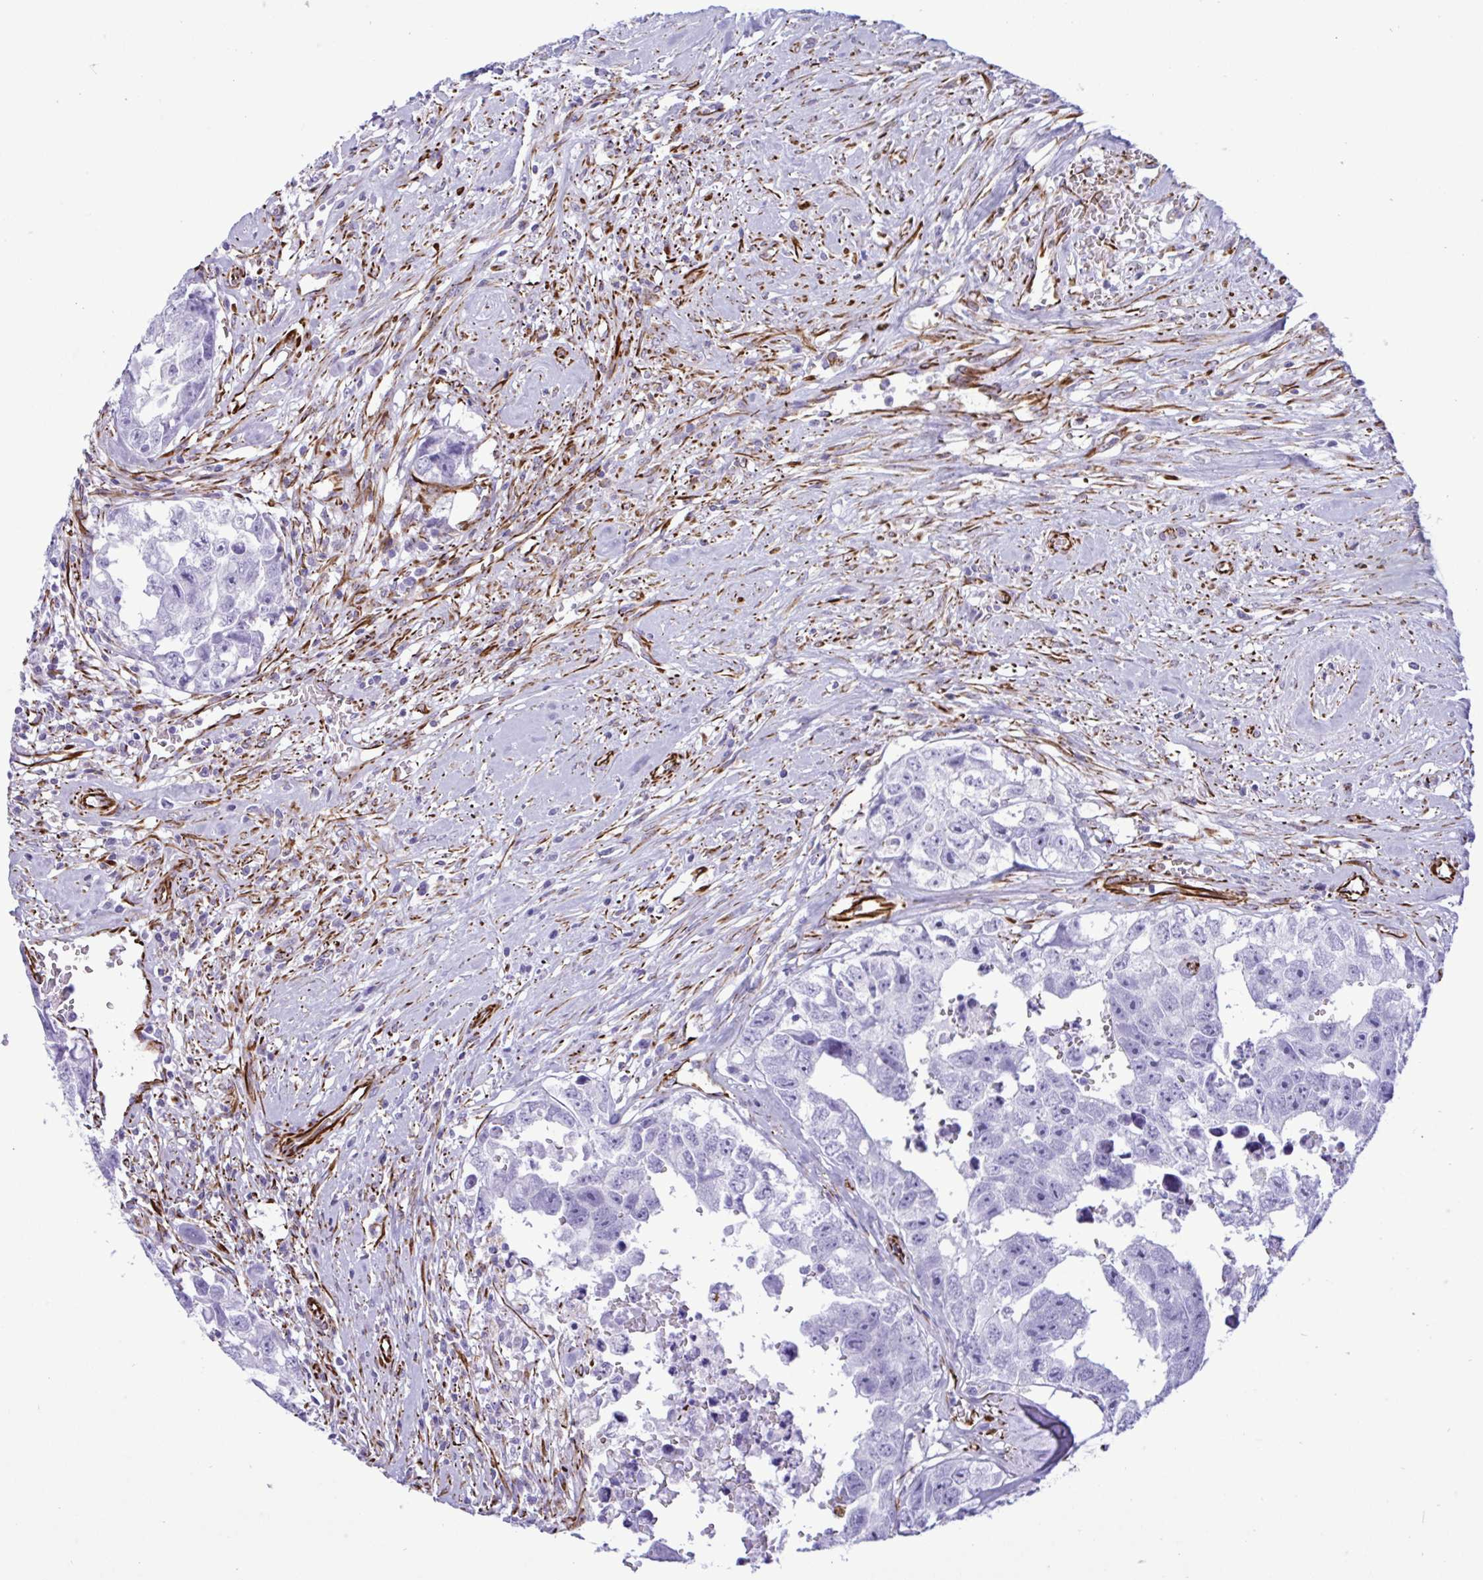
{"staining": {"intensity": "negative", "quantity": "none", "location": "none"}, "tissue": "testis cancer", "cell_type": "Tumor cells", "image_type": "cancer", "snomed": [{"axis": "morphology", "description": "Carcinoma, Embryonal, NOS"}, {"axis": "topography", "description": "Testis"}], "caption": "There is no significant expression in tumor cells of testis cancer (embryonal carcinoma).", "gene": "SMAD5", "patient": {"sex": "male", "age": 22}}